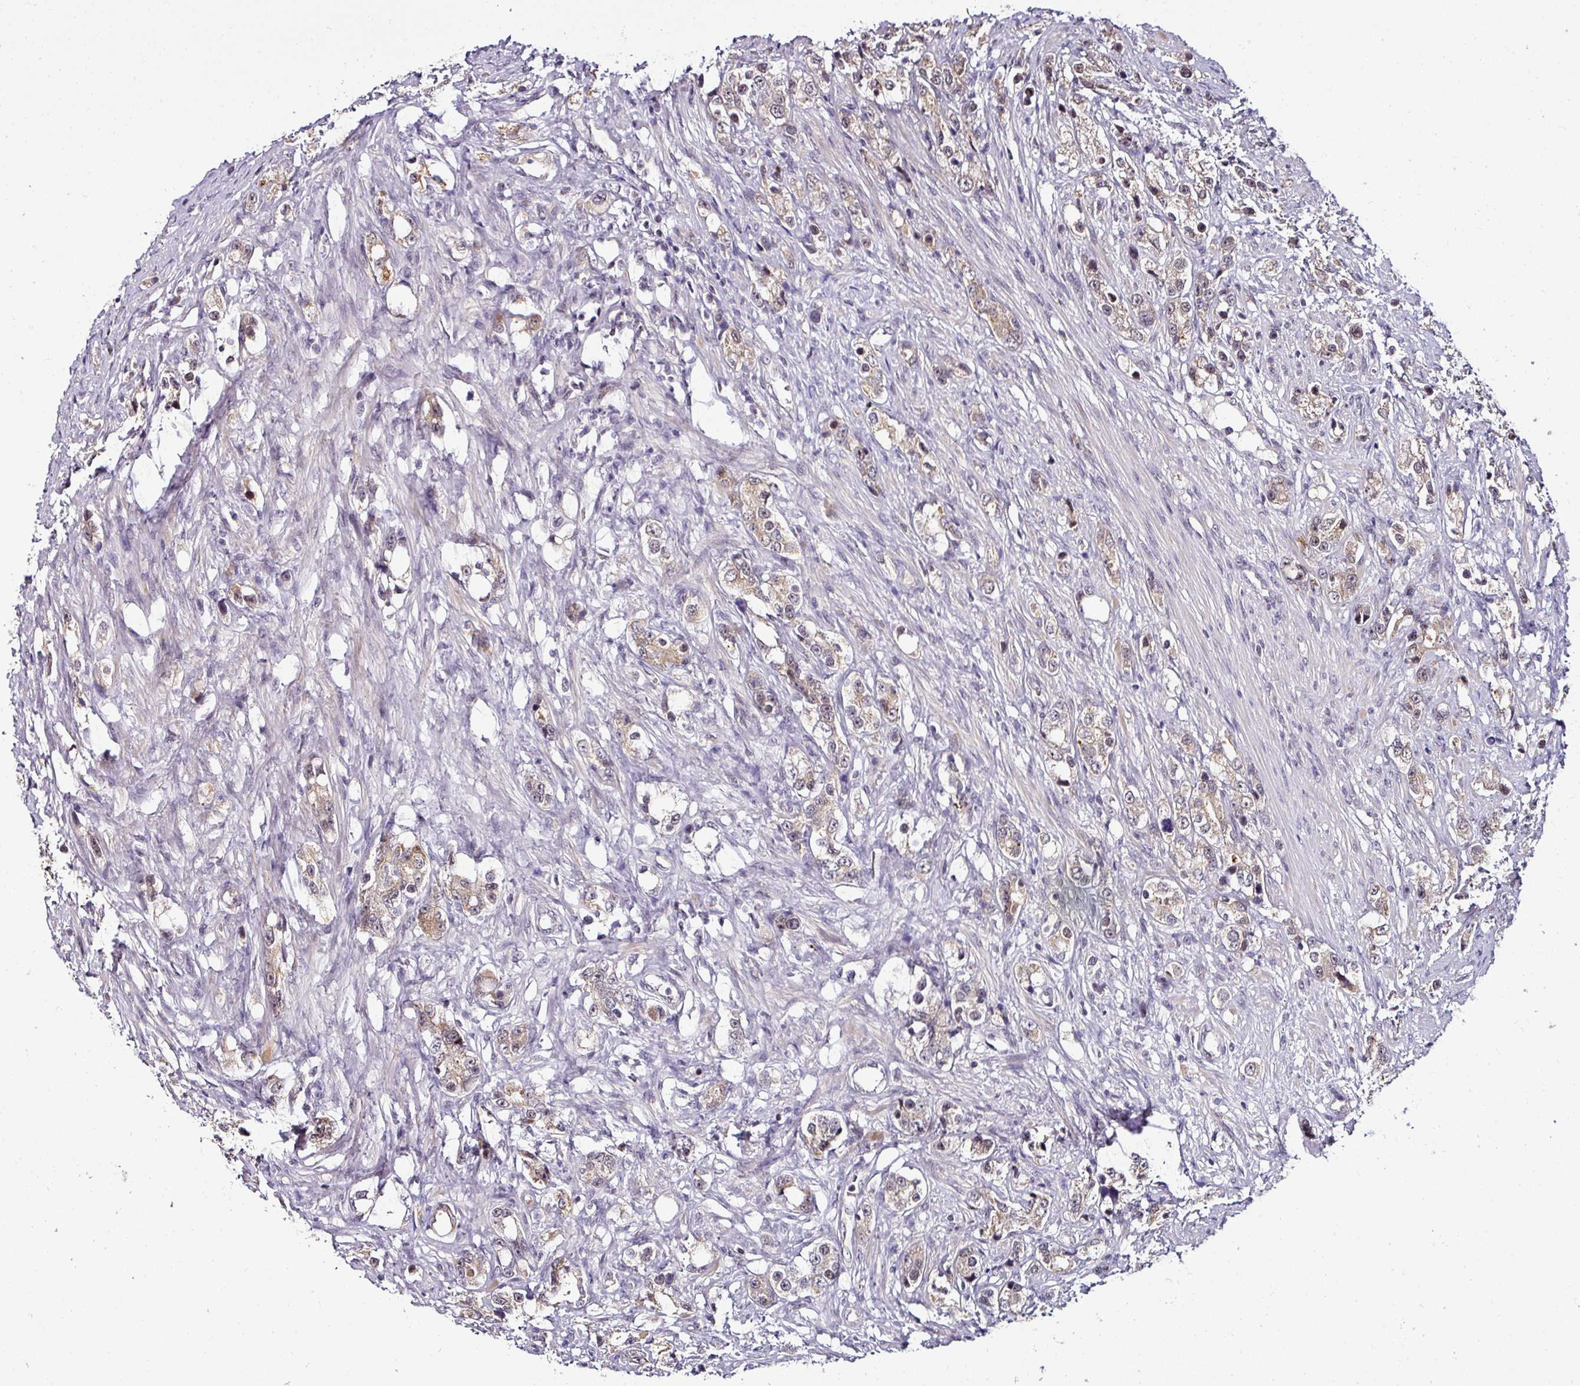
{"staining": {"intensity": "weak", "quantity": ">75%", "location": "cytoplasmic/membranous,nuclear"}, "tissue": "prostate cancer", "cell_type": "Tumor cells", "image_type": "cancer", "snomed": [{"axis": "morphology", "description": "Adenocarcinoma, High grade"}, {"axis": "topography", "description": "Prostate"}], "caption": "Immunohistochemical staining of human prostate cancer (high-grade adenocarcinoma) shows low levels of weak cytoplasmic/membranous and nuclear positivity in about >75% of tumor cells. The protein of interest is shown in brown color, while the nuclei are stained blue.", "gene": "NAPSA", "patient": {"sex": "male", "age": 63}}